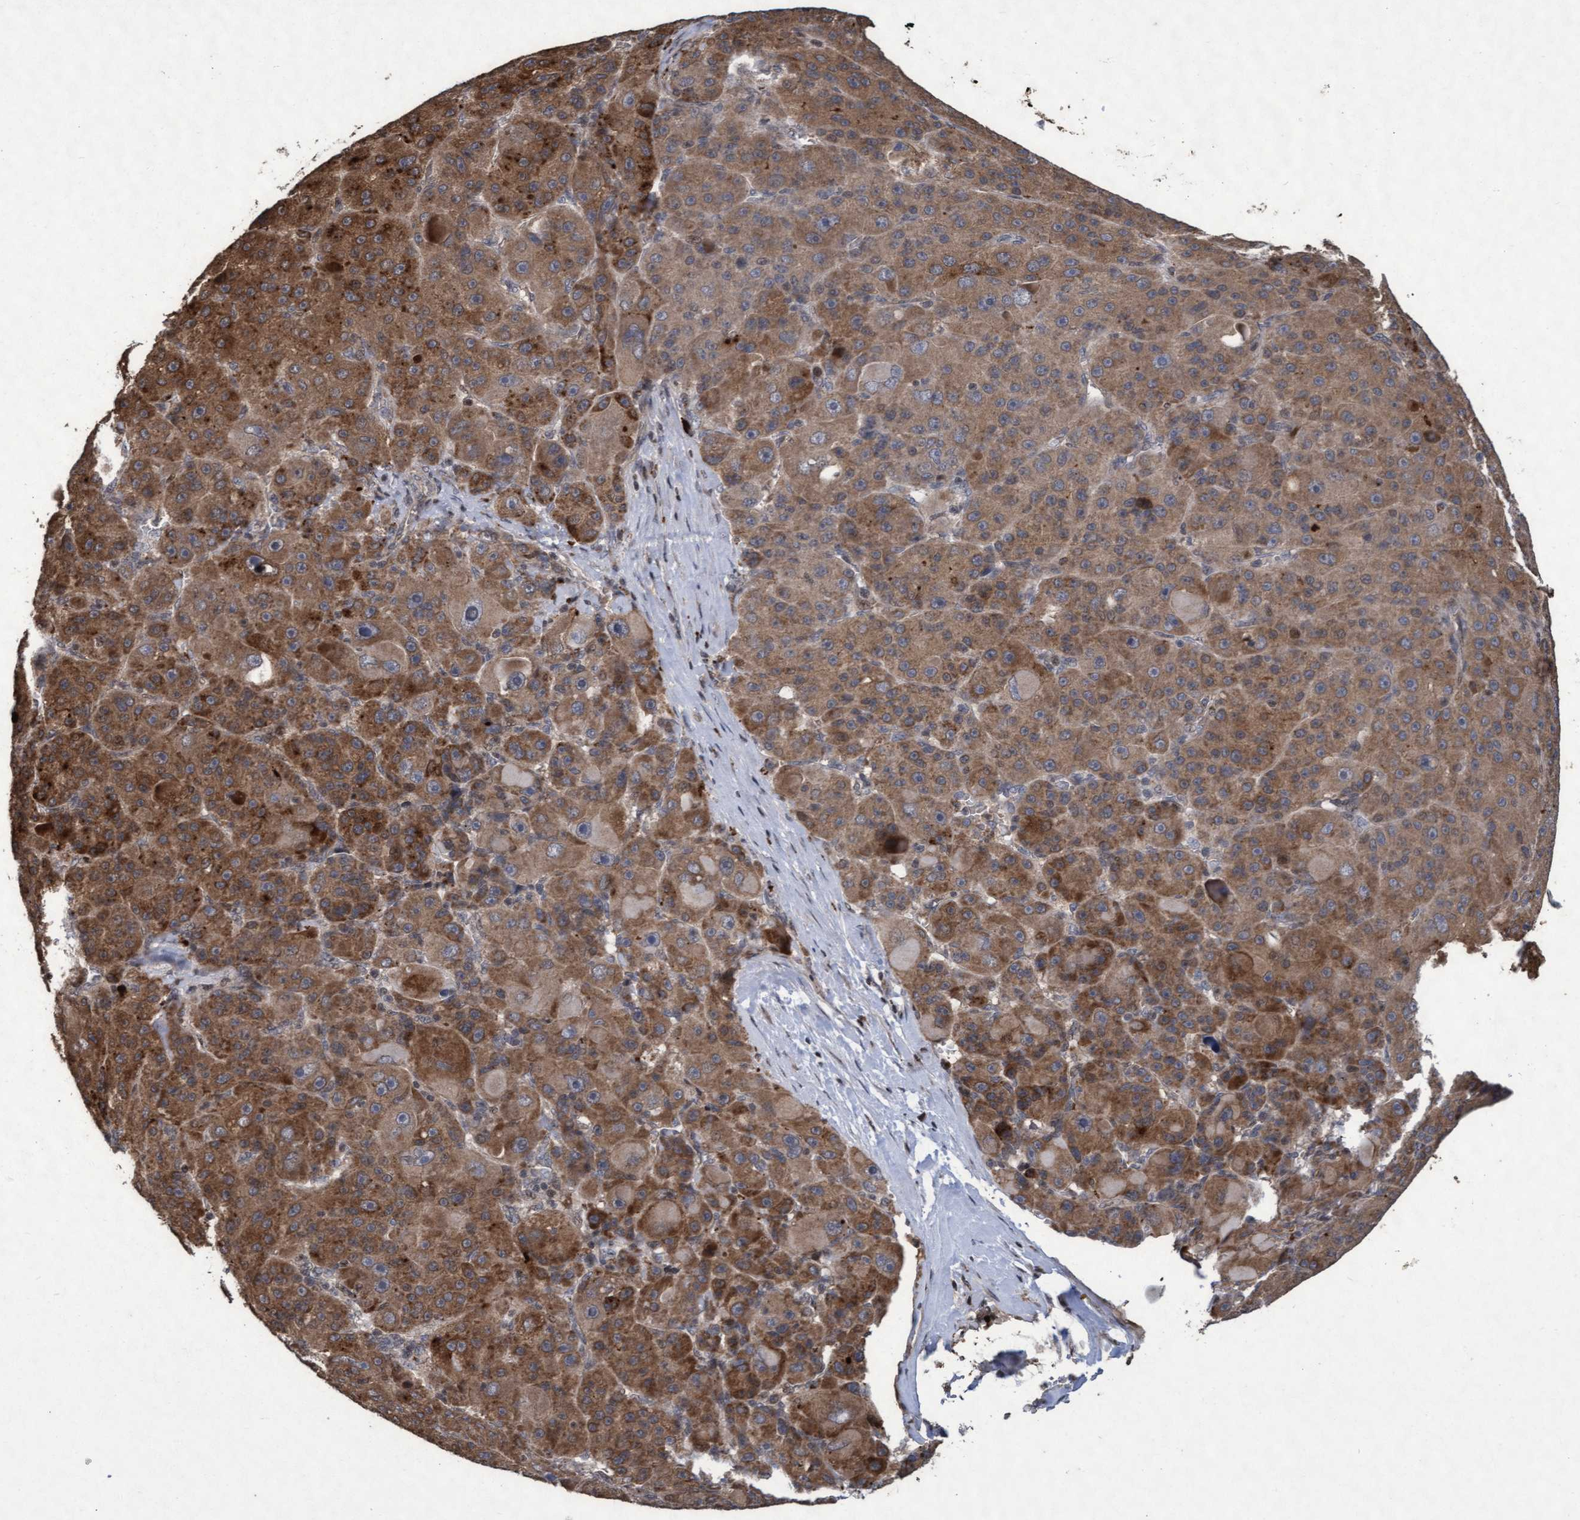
{"staining": {"intensity": "moderate", "quantity": ">75%", "location": "cytoplasmic/membranous"}, "tissue": "liver cancer", "cell_type": "Tumor cells", "image_type": "cancer", "snomed": [{"axis": "morphology", "description": "Carcinoma, Hepatocellular, NOS"}, {"axis": "topography", "description": "Liver"}], "caption": "Liver cancer was stained to show a protein in brown. There is medium levels of moderate cytoplasmic/membranous expression in approximately >75% of tumor cells.", "gene": "KCNC2", "patient": {"sex": "male", "age": 76}}